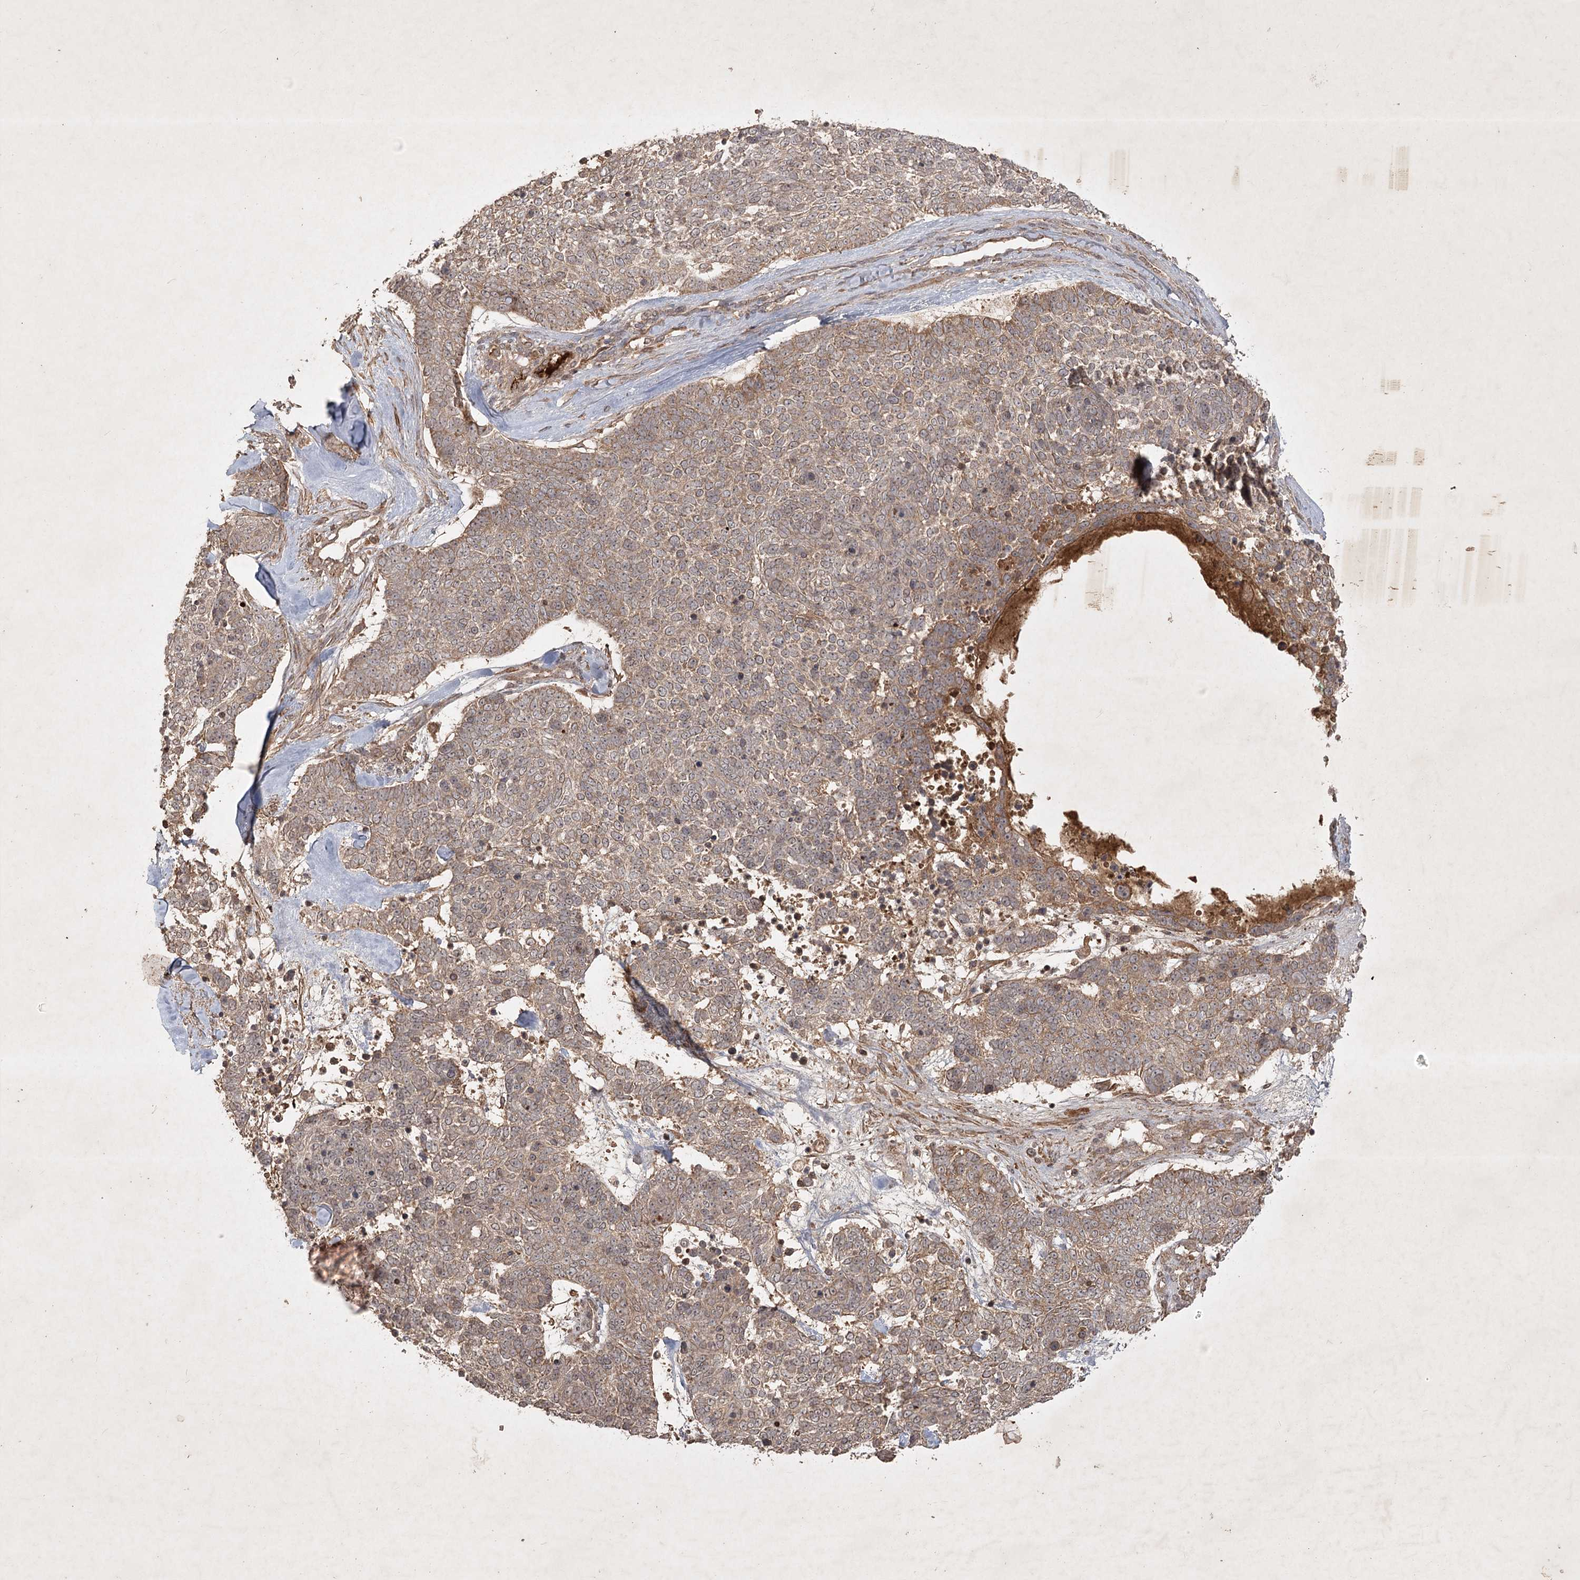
{"staining": {"intensity": "weak", "quantity": ">75%", "location": "cytoplasmic/membranous"}, "tissue": "skin cancer", "cell_type": "Tumor cells", "image_type": "cancer", "snomed": [{"axis": "morphology", "description": "Basal cell carcinoma"}, {"axis": "topography", "description": "Skin"}], "caption": "Immunohistochemical staining of human basal cell carcinoma (skin) displays low levels of weak cytoplasmic/membranous protein expression in approximately >75% of tumor cells.", "gene": "ARL13A", "patient": {"sex": "female", "age": 81}}